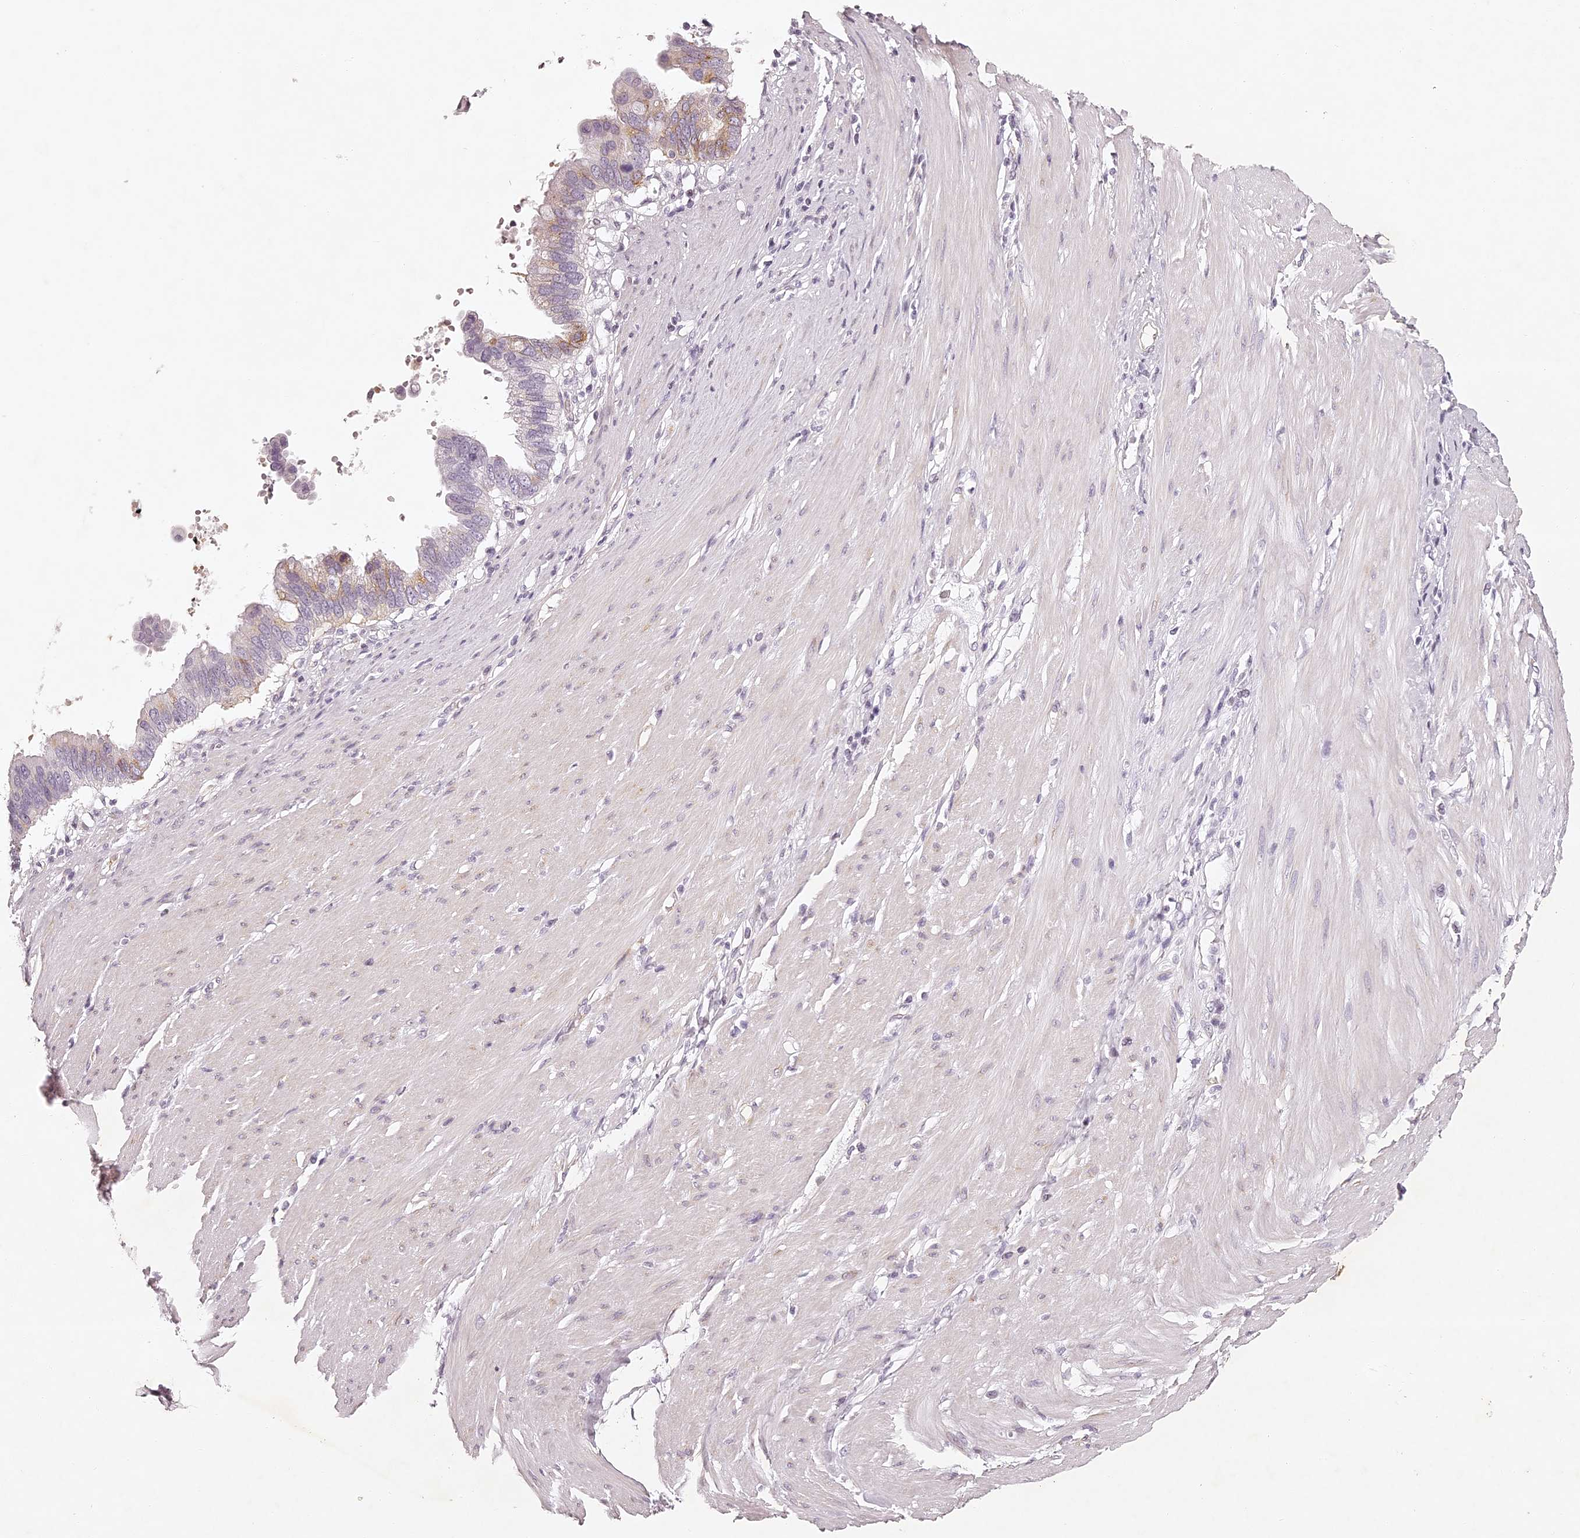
{"staining": {"intensity": "moderate", "quantity": "<25%", "location": "cytoplasmic/membranous"}, "tissue": "pancreatic cancer", "cell_type": "Tumor cells", "image_type": "cancer", "snomed": [{"axis": "morphology", "description": "Adenocarcinoma, NOS"}, {"axis": "topography", "description": "Pancreas"}], "caption": "High-power microscopy captured an immunohistochemistry (IHC) micrograph of adenocarcinoma (pancreatic), revealing moderate cytoplasmic/membranous expression in about <25% of tumor cells.", "gene": "ELAPOR1", "patient": {"sex": "female", "age": 56}}